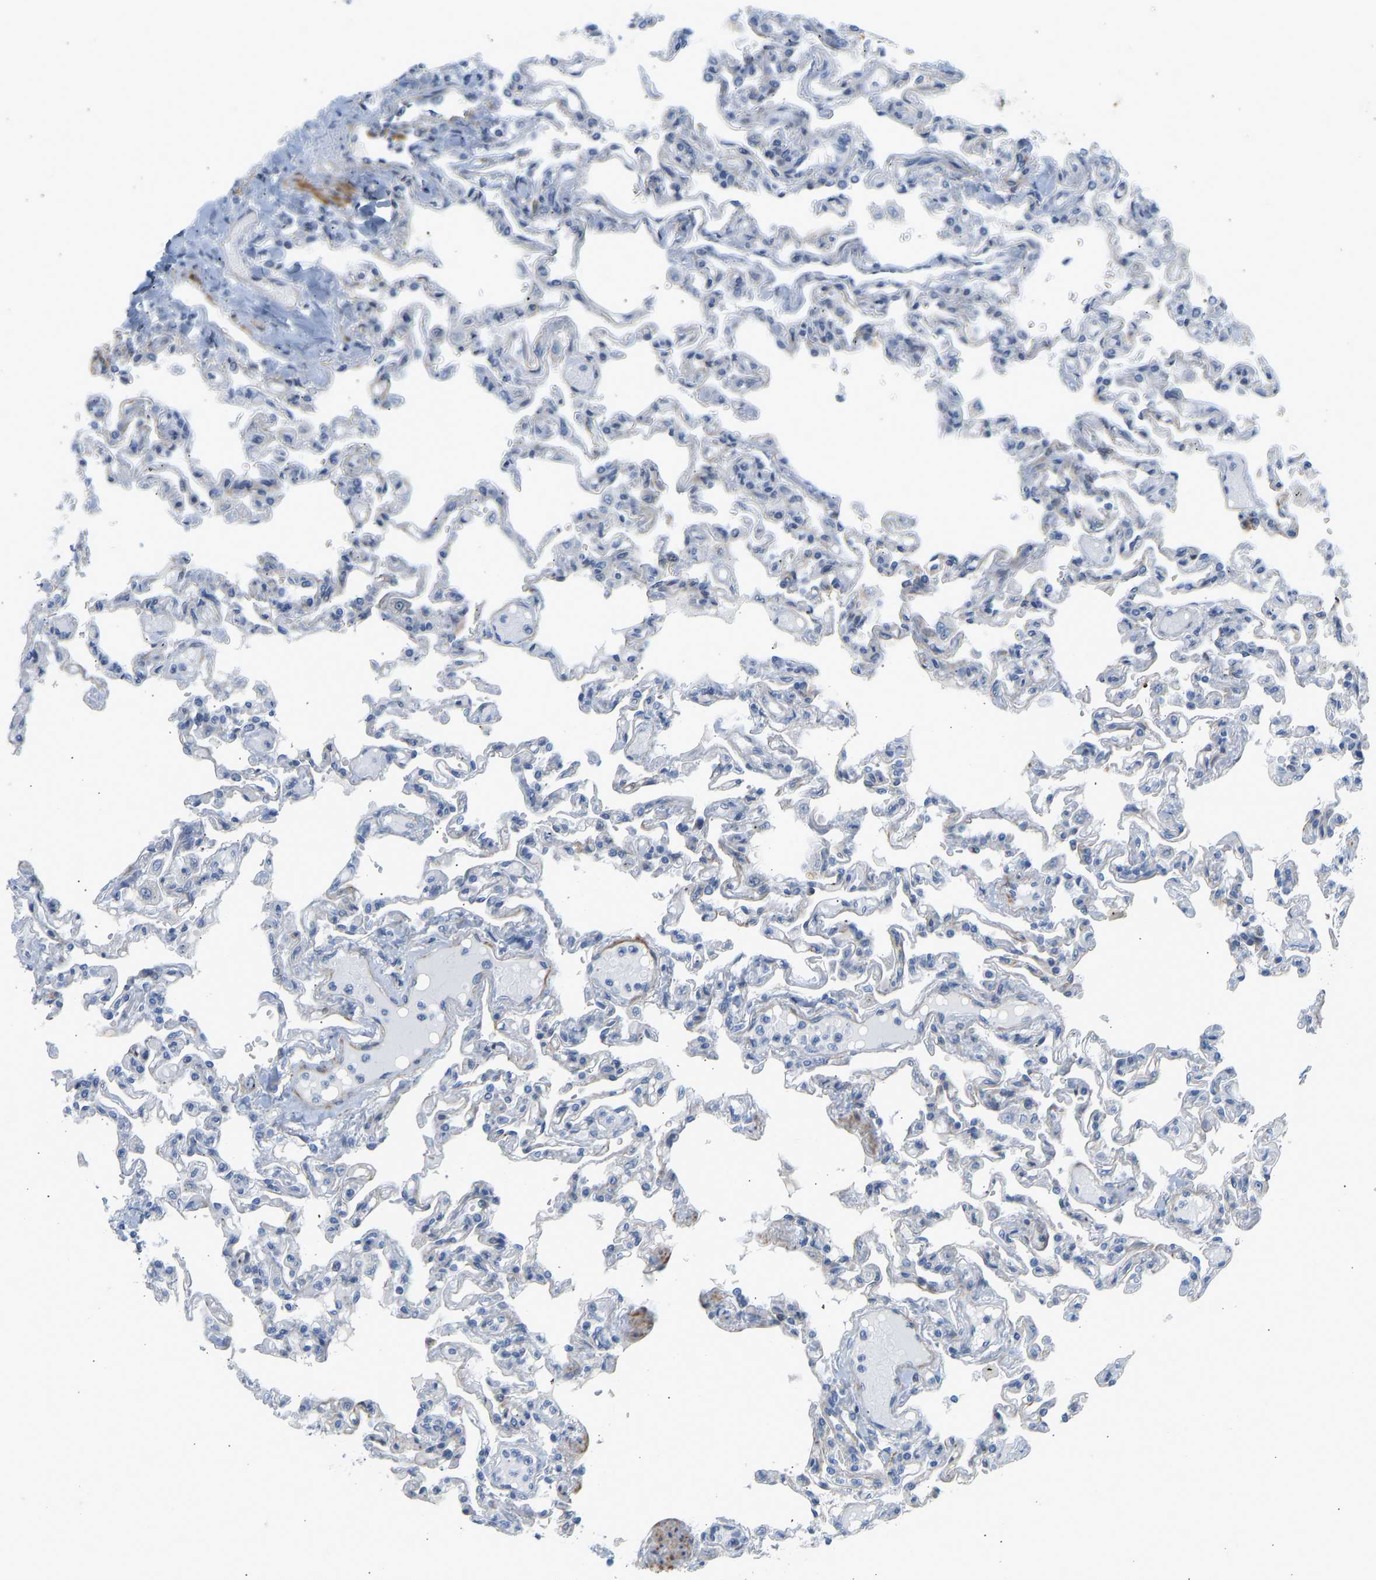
{"staining": {"intensity": "moderate", "quantity": "25%-75%", "location": "cytoplasmic/membranous"}, "tissue": "lung", "cell_type": "Alveolar cells", "image_type": "normal", "snomed": [{"axis": "morphology", "description": "Normal tissue, NOS"}, {"axis": "topography", "description": "Lung"}], "caption": "IHC of normal human lung shows medium levels of moderate cytoplasmic/membranous staining in about 25%-75% of alveolar cells.", "gene": "SLC30A7", "patient": {"sex": "male", "age": 21}}